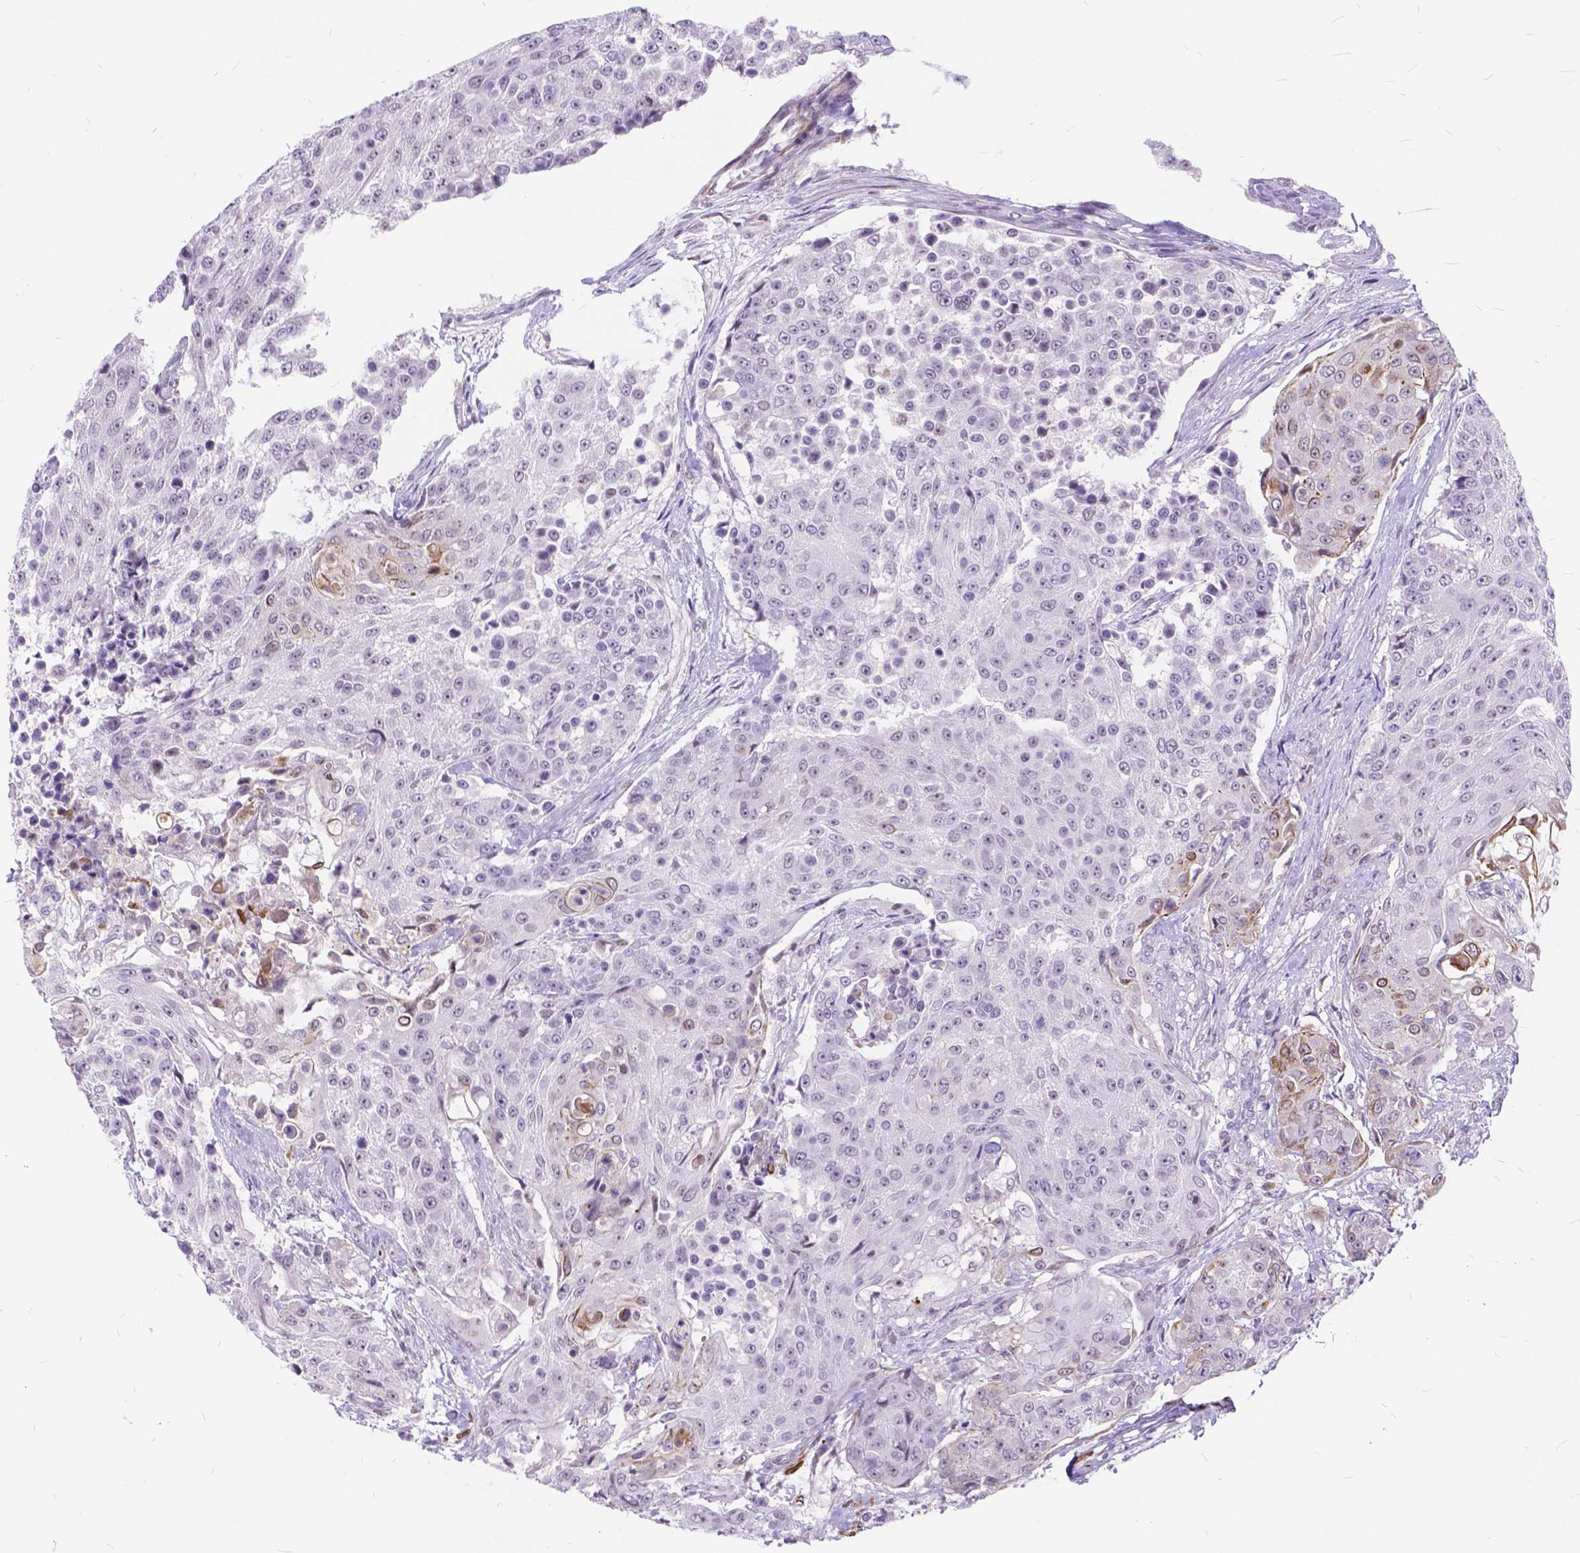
{"staining": {"intensity": "negative", "quantity": "none", "location": "none"}, "tissue": "urothelial cancer", "cell_type": "Tumor cells", "image_type": "cancer", "snomed": [{"axis": "morphology", "description": "Urothelial carcinoma, High grade"}, {"axis": "topography", "description": "Urinary bladder"}], "caption": "Immunohistochemistry image of urothelial cancer stained for a protein (brown), which reveals no expression in tumor cells. (DAB (3,3'-diaminobenzidine) immunohistochemistry visualized using brightfield microscopy, high magnification).", "gene": "MAN2C1", "patient": {"sex": "female", "age": 63}}